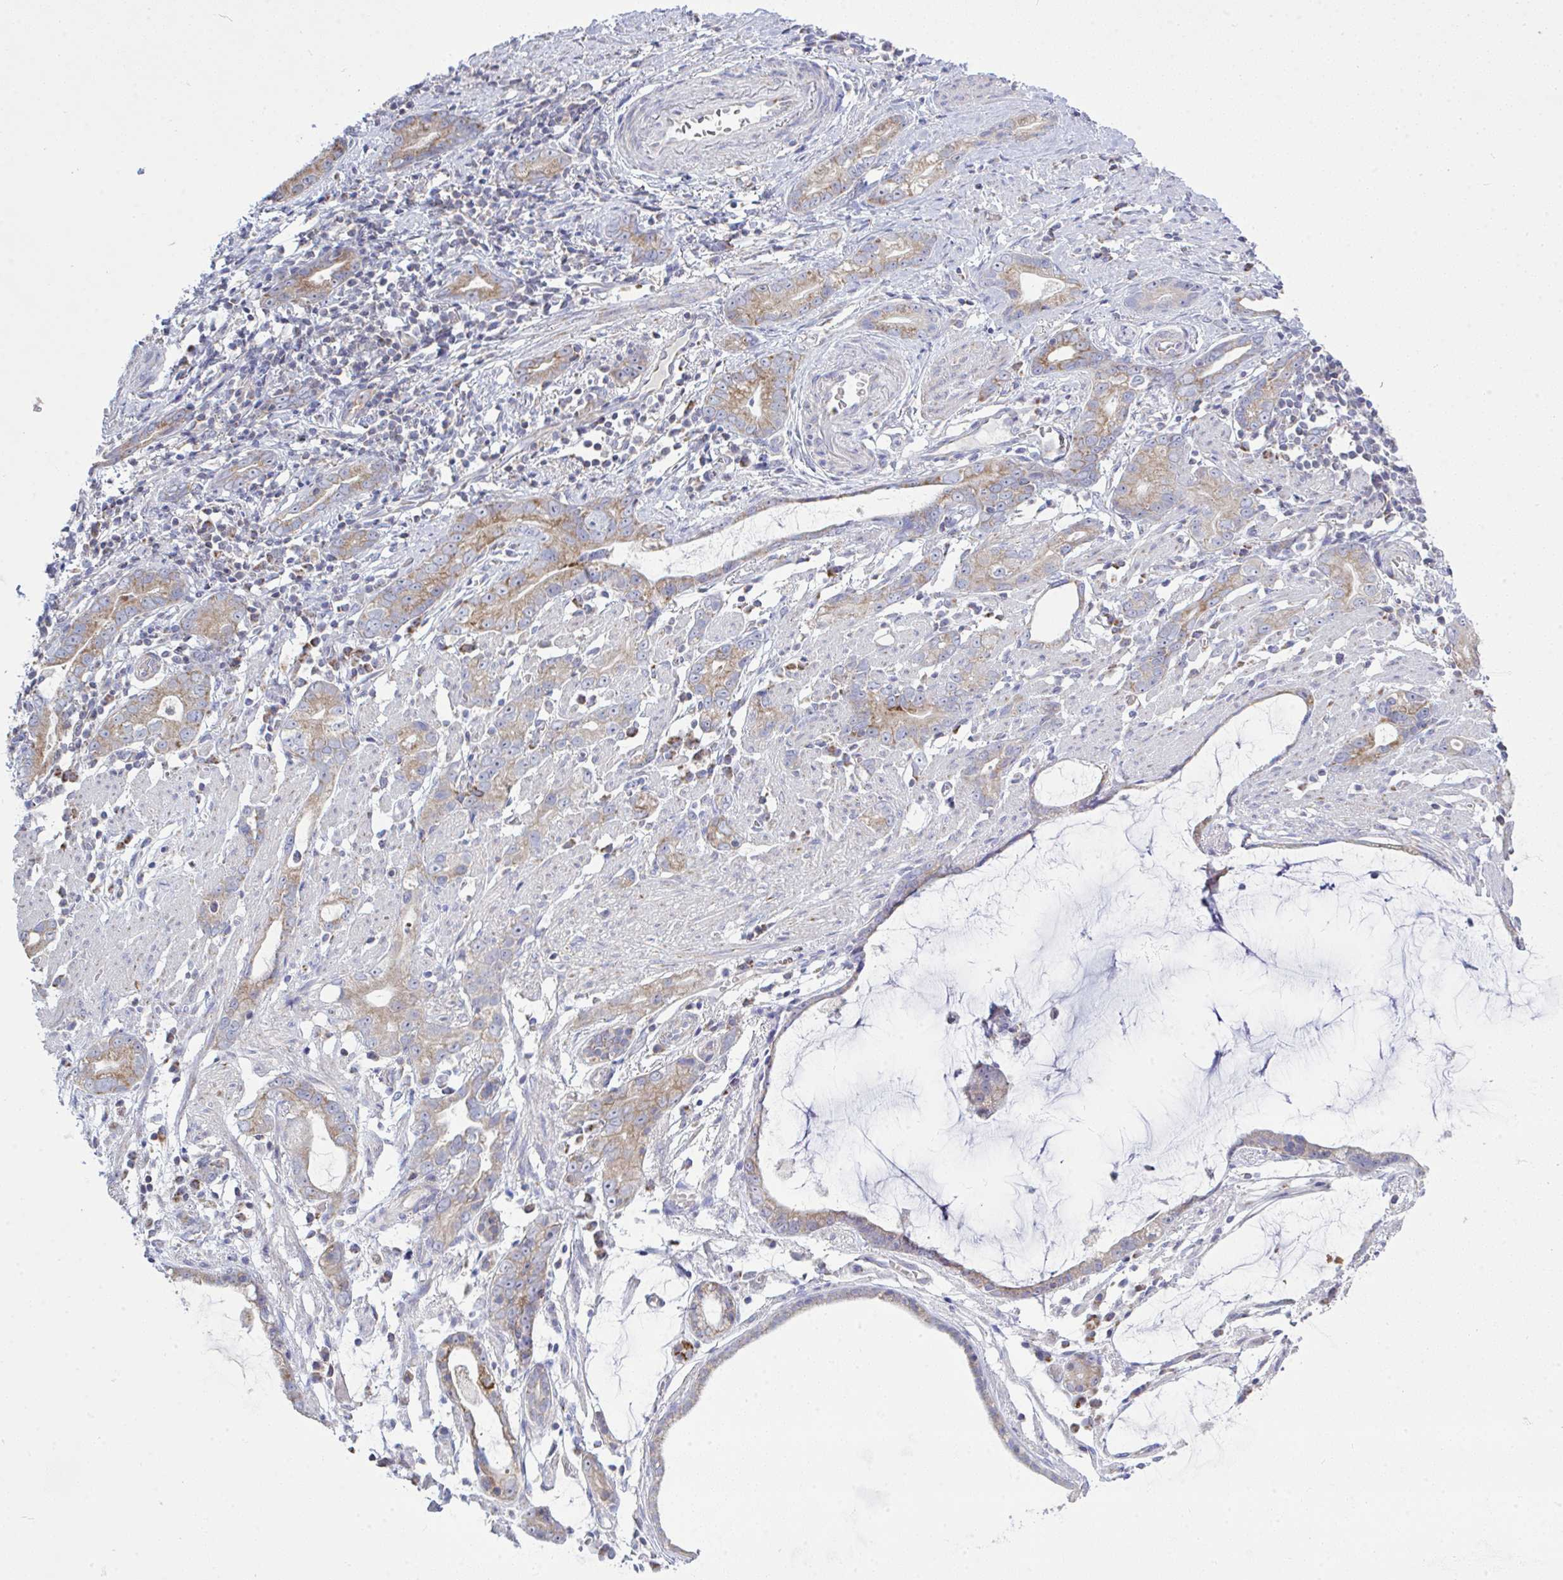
{"staining": {"intensity": "moderate", "quantity": ">75%", "location": "cytoplasmic/membranous"}, "tissue": "stomach cancer", "cell_type": "Tumor cells", "image_type": "cancer", "snomed": [{"axis": "morphology", "description": "Adenocarcinoma, NOS"}, {"axis": "topography", "description": "Stomach"}], "caption": "Protein expression analysis of human adenocarcinoma (stomach) reveals moderate cytoplasmic/membranous expression in approximately >75% of tumor cells.", "gene": "NDUFA7", "patient": {"sex": "male", "age": 55}}